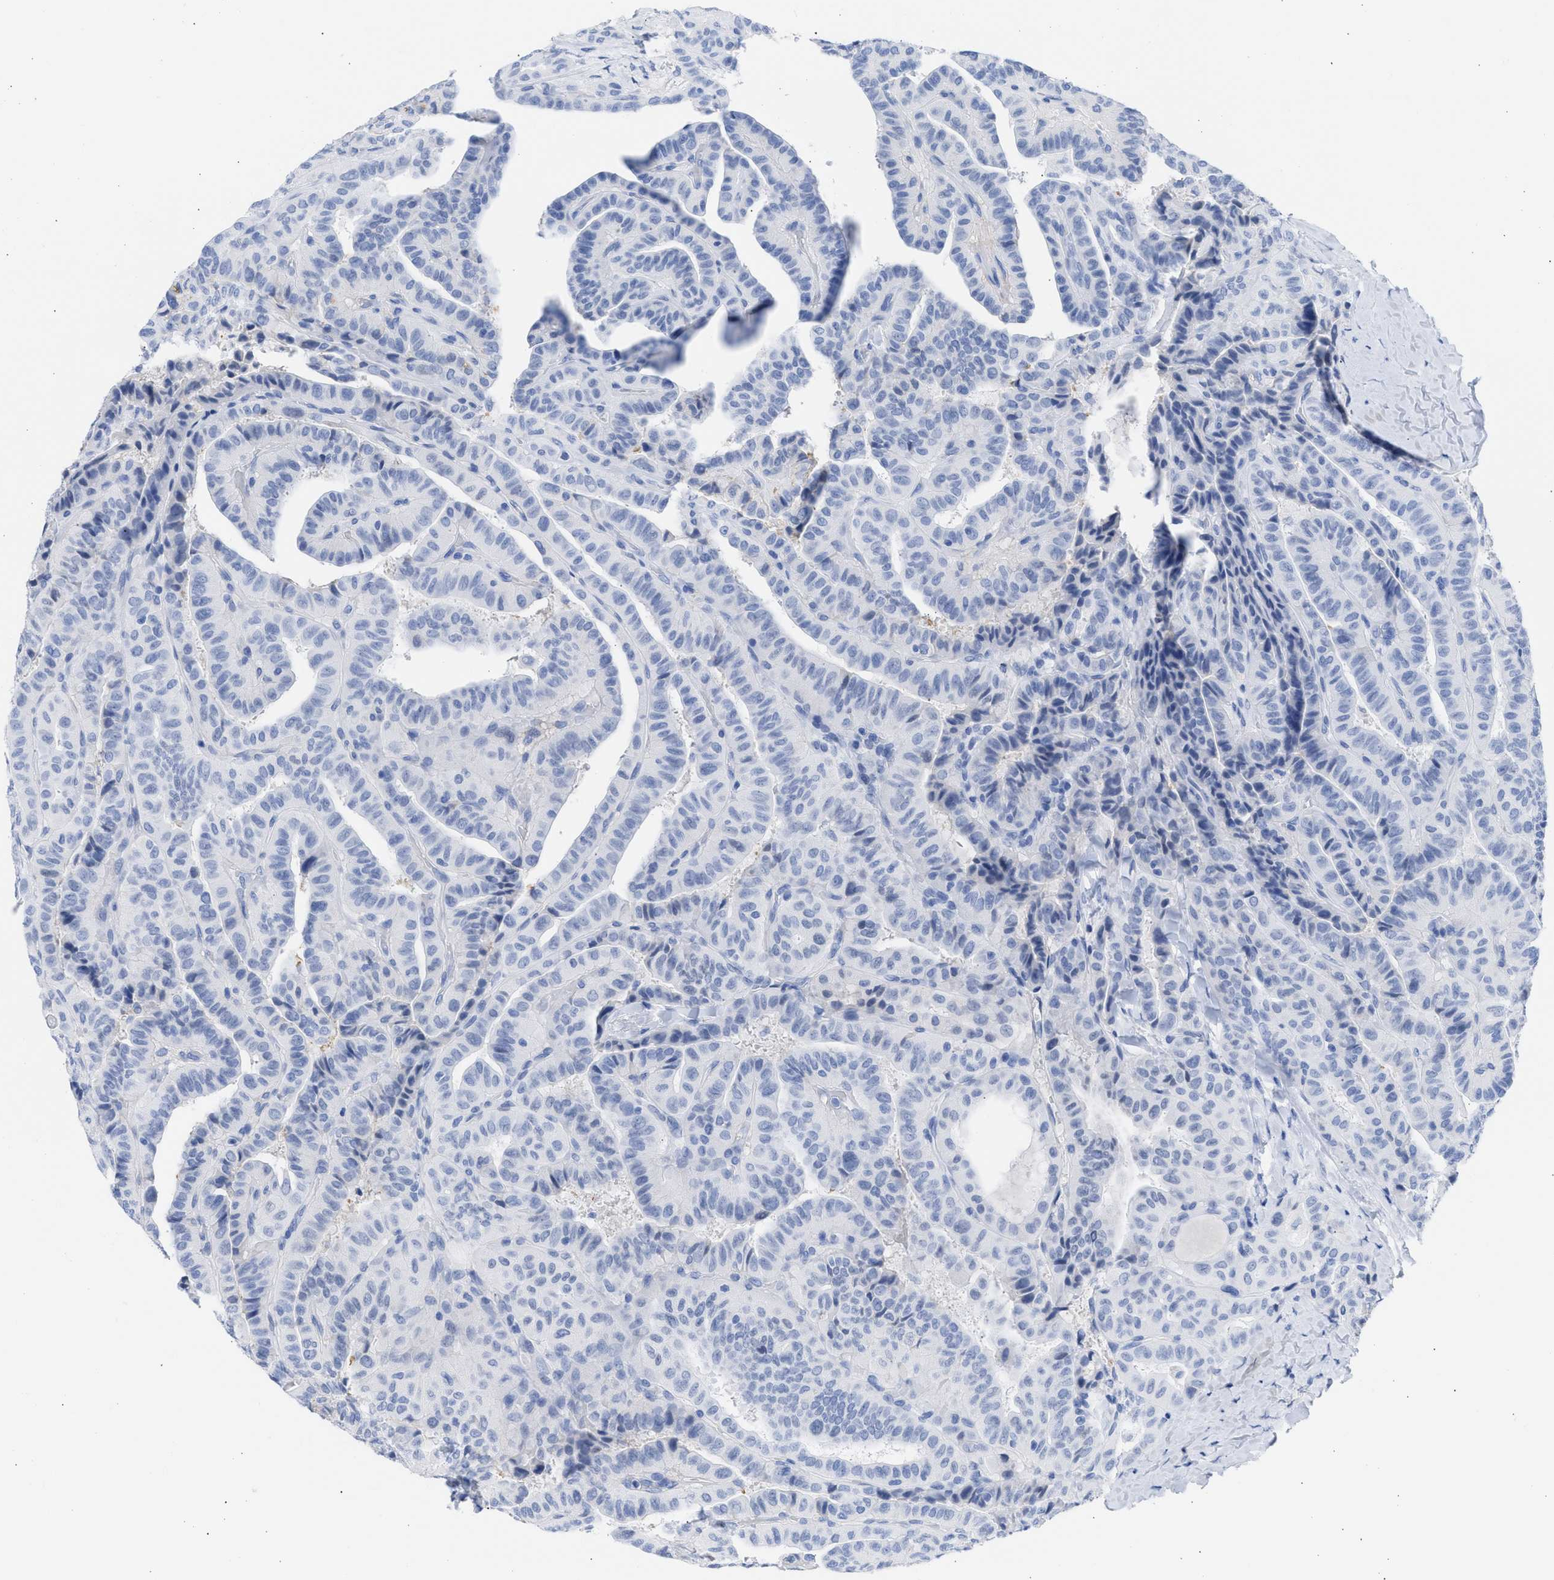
{"staining": {"intensity": "negative", "quantity": "none", "location": "none"}, "tissue": "thyroid cancer", "cell_type": "Tumor cells", "image_type": "cancer", "snomed": [{"axis": "morphology", "description": "Papillary adenocarcinoma, NOS"}, {"axis": "topography", "description": "Thyroid gland"}], "caption": "This is a image of immunohistochemistry (IHC) staining of thyroid cancer (papillary adenocarcinoma), which shows no staining in tumor cells.", "gene": "RSPH1", "patient": {"sex": "male", "age": 77}}